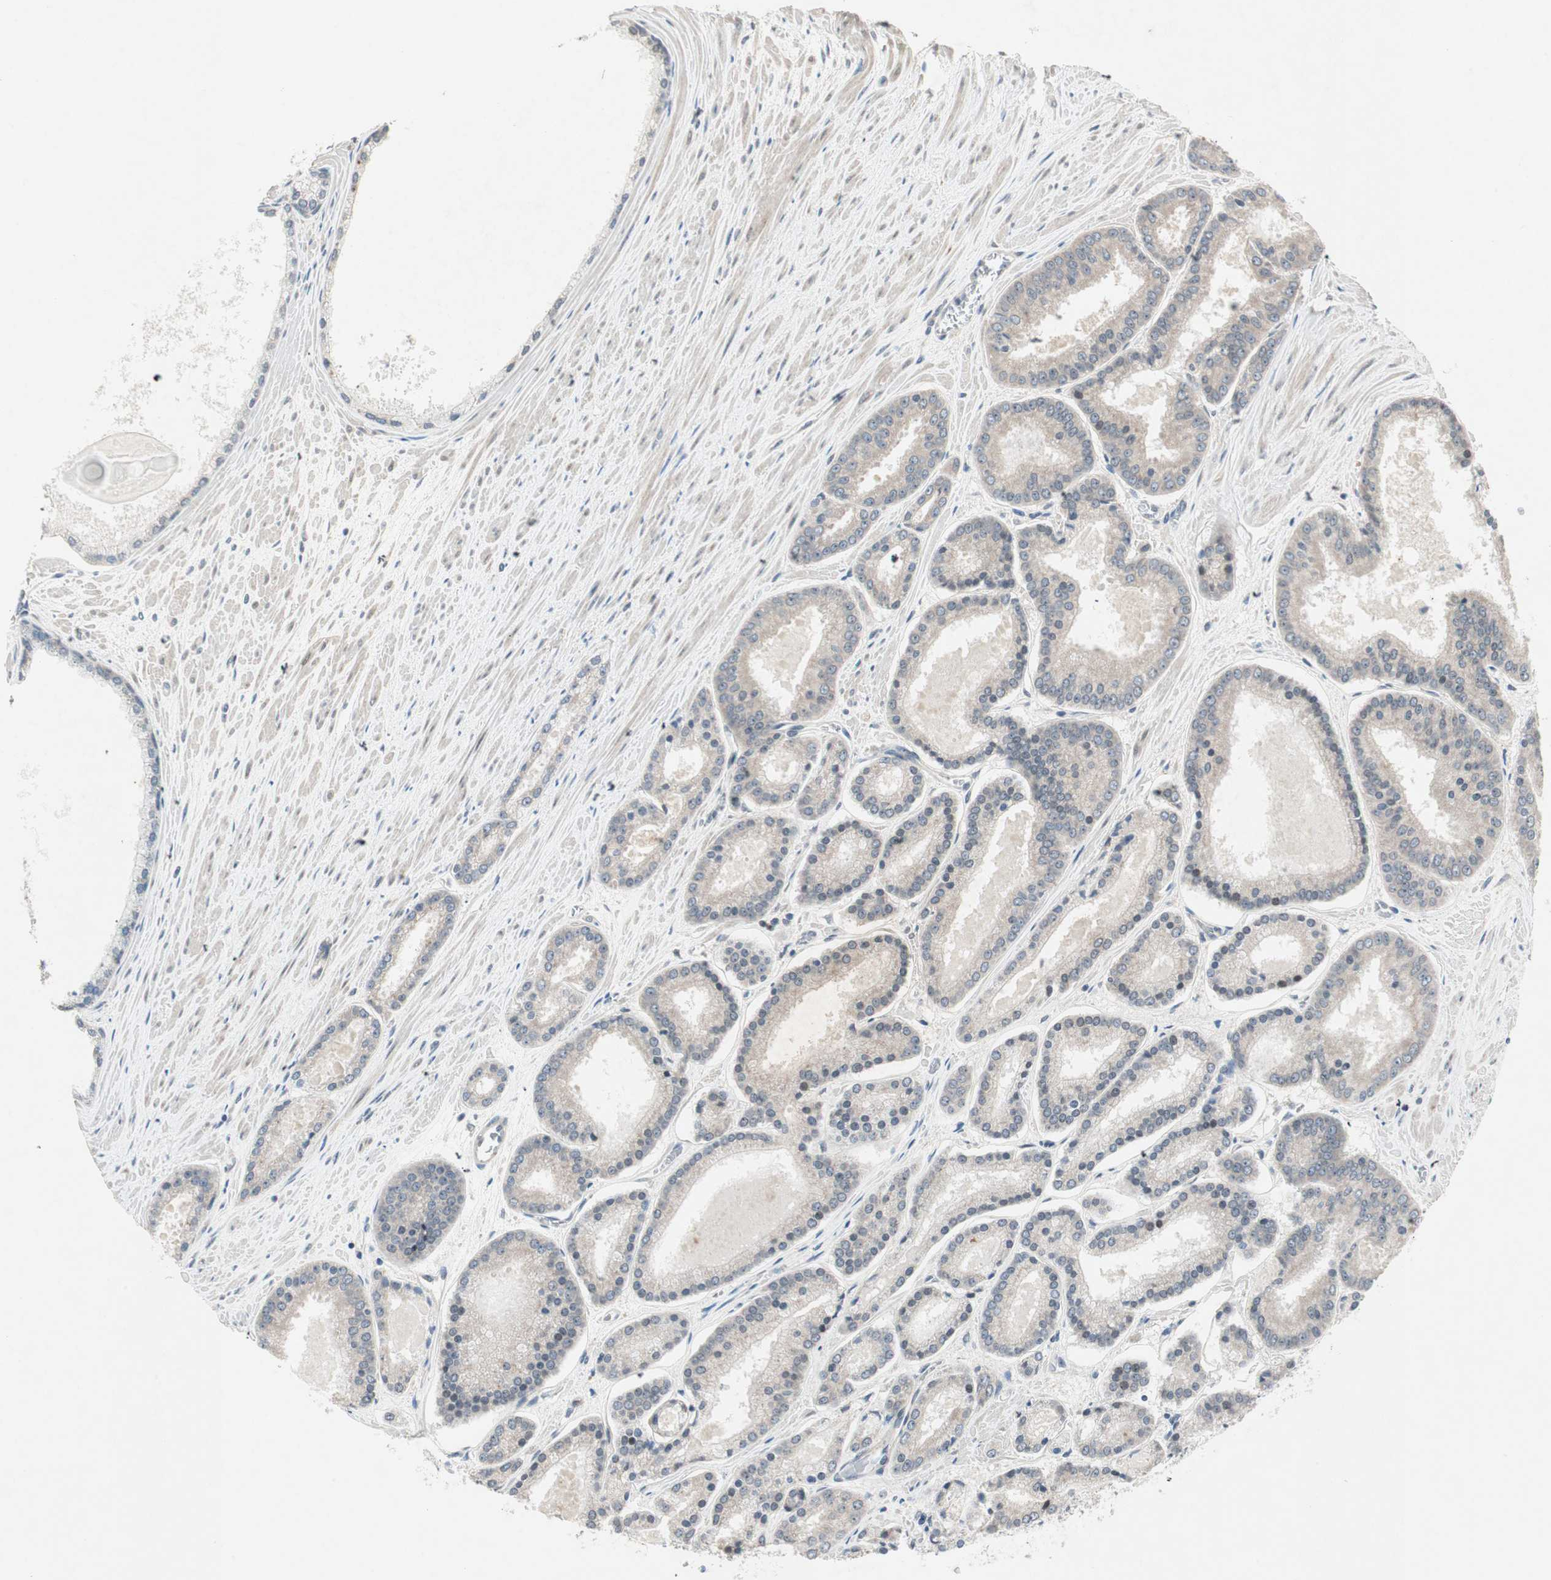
{"staining": {"intensity": "weak", "quantity": "25%-75%", "location": "cytoplasmic/membranous"}, "tissue": "prostate cancer", "cell_type": "Tumor cells", "image_type": "cancer", "snomed": [{"axis": "morphology", "description": "Adenocarcinoma, Low grade"}, {"axis": "topography", "description": "Prostate"}], "caption": "High-magnification brightfield microscopy of prostate cancer (adenocarcinoma (low-grade)) stained with DAB (brown) and counterstained with hematoxylin (blue). tumor cells exhibit weak cytoplasmic/membranous staining is identified in approximately25%-75% of cells.", "gene": "PGBD1", "patient": {"sex": "male", "age": 59}}